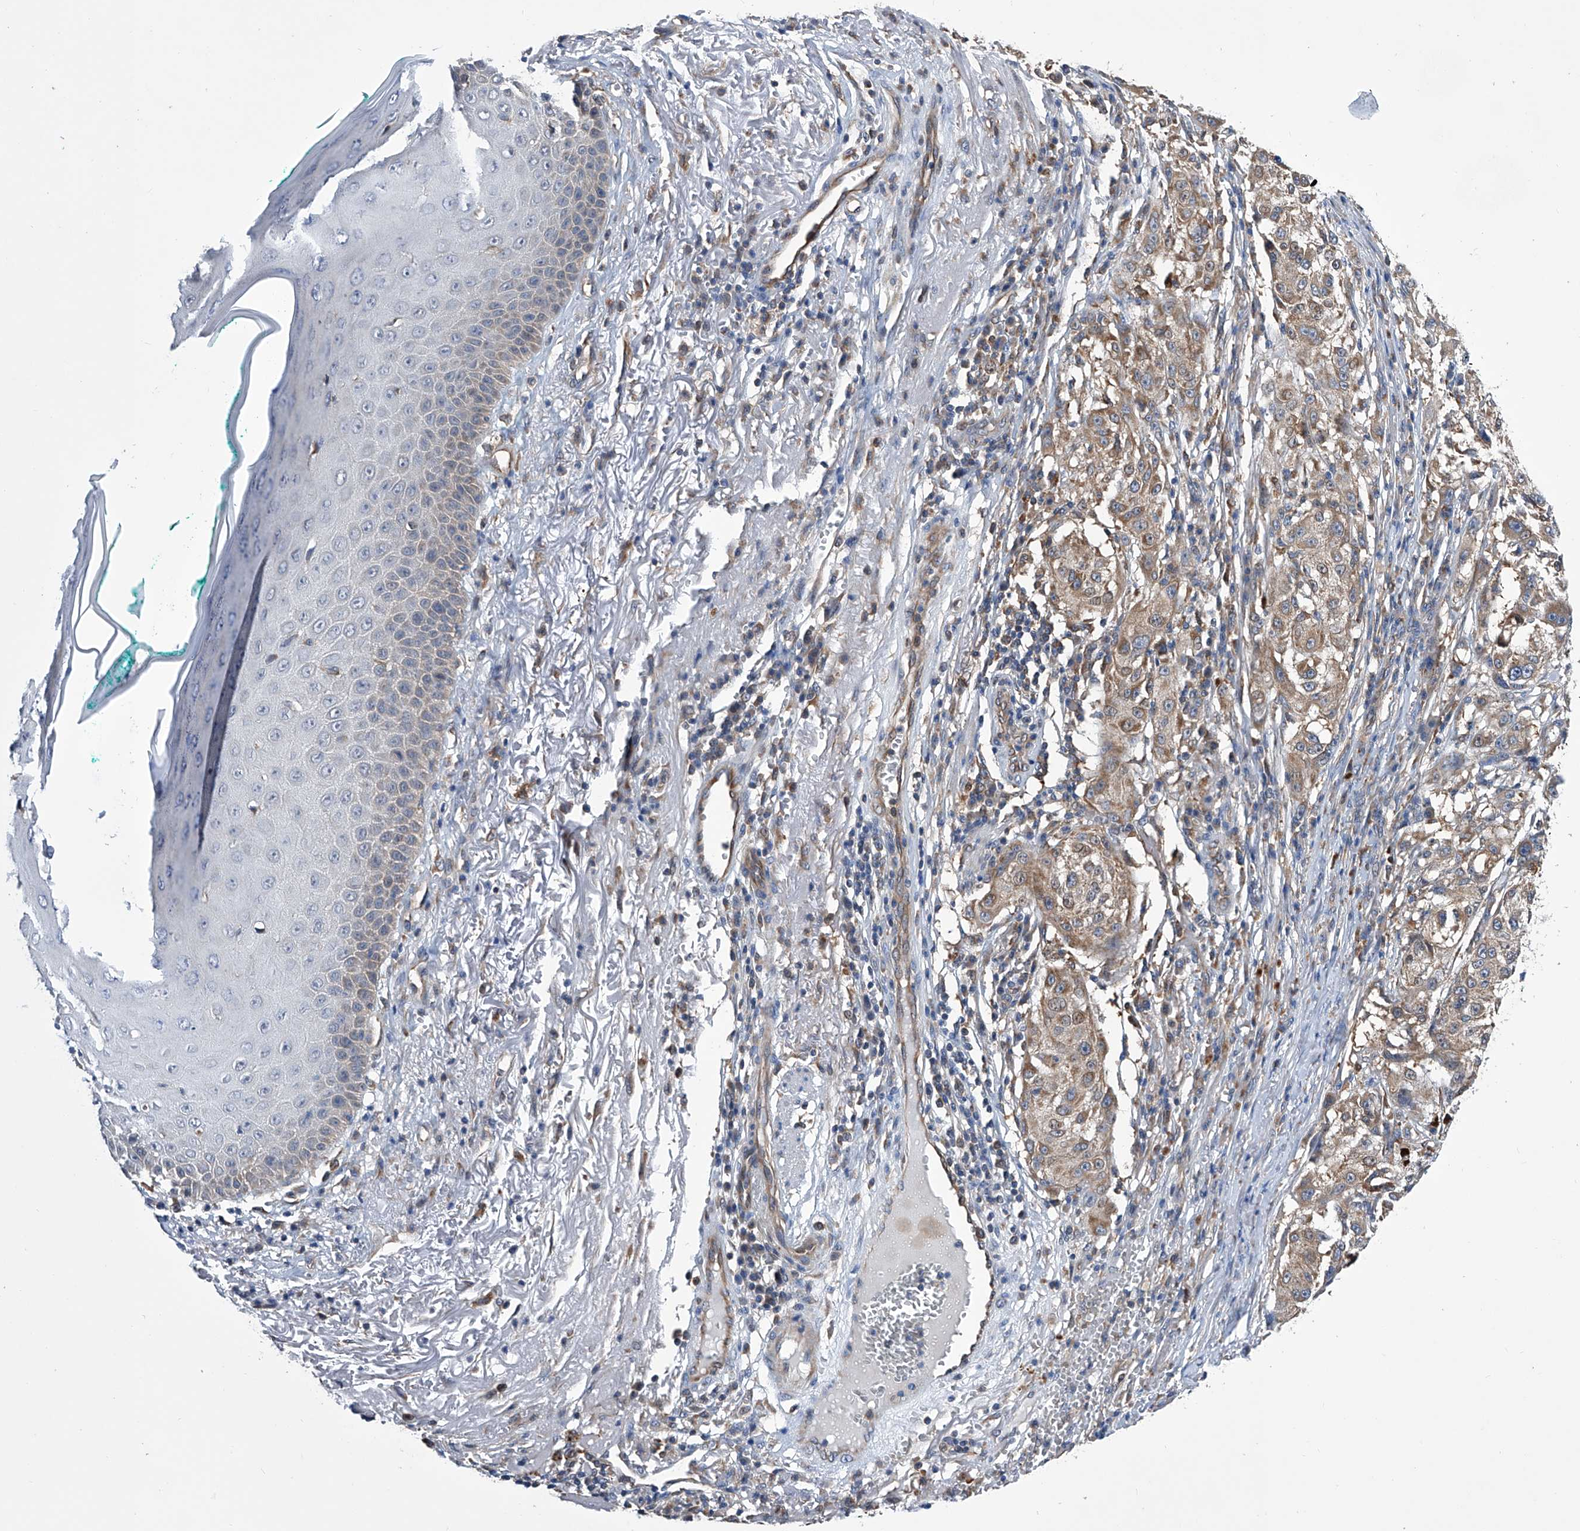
{"staining": {"intensity": "weak", "quantity": "25%-75%", "location": "cytoplasmic/membranous"}, "tissue": "melanoma", "cell_type": "Tumor cells", "image_type": "cancer", "snomed": [{"axis": "morphology", "description": "Necrosis, NOS"}, {"axis": "morphology", "description": "Malignant melanoma, NOS"}, {"axis": "topography", "description": "Skin"}], "caption": "An image of melanoma stained for a protein displays weak cytoplasmic/membranous brown staining in tumor cells. (brown staining indicates protein expression, while blue staining denotes nuclei).", "gene": "SPATA20", "patient": {"sex": "female", "age": 87}}